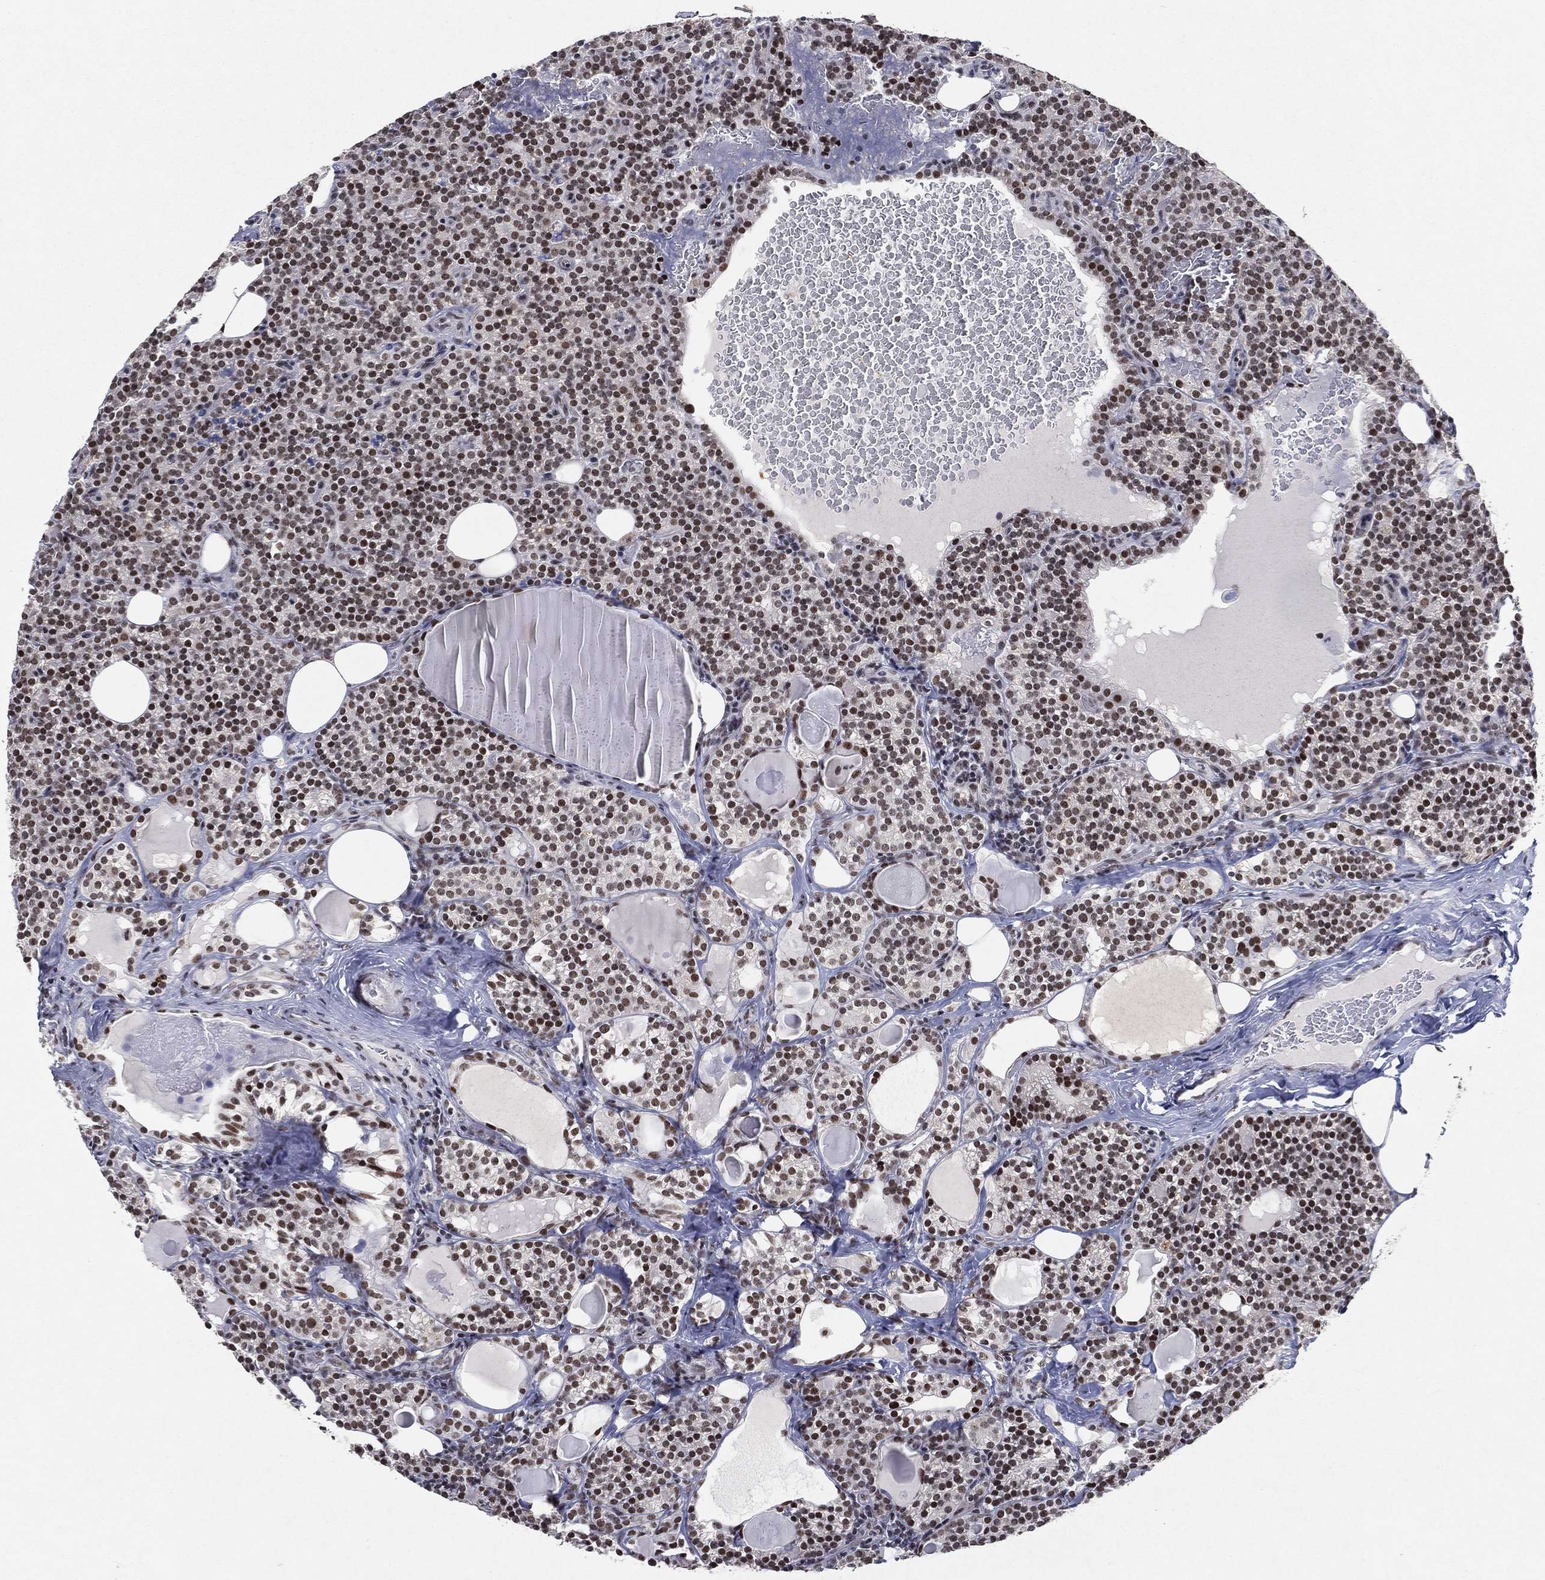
{"staining": {"intensity": "moderate", "quantity": ">75%", "location": "nuclear"}, "tissue": "parathyroid gland", "cell_type": "Glandular cells", "image_type": "normal", "snomed": [{"axis": "morphology", "description": "Normal tissue, NOS"}, {"axis": "topography", "description": "Parathyroid gland"}], "caption": "A photomicrograph of parathyroid gland stained for a protein demonstrates moderate nuclear brown staining in glandular cells.", "gene": "DDX27", "patient": {"sex": "female", "age": 63}}